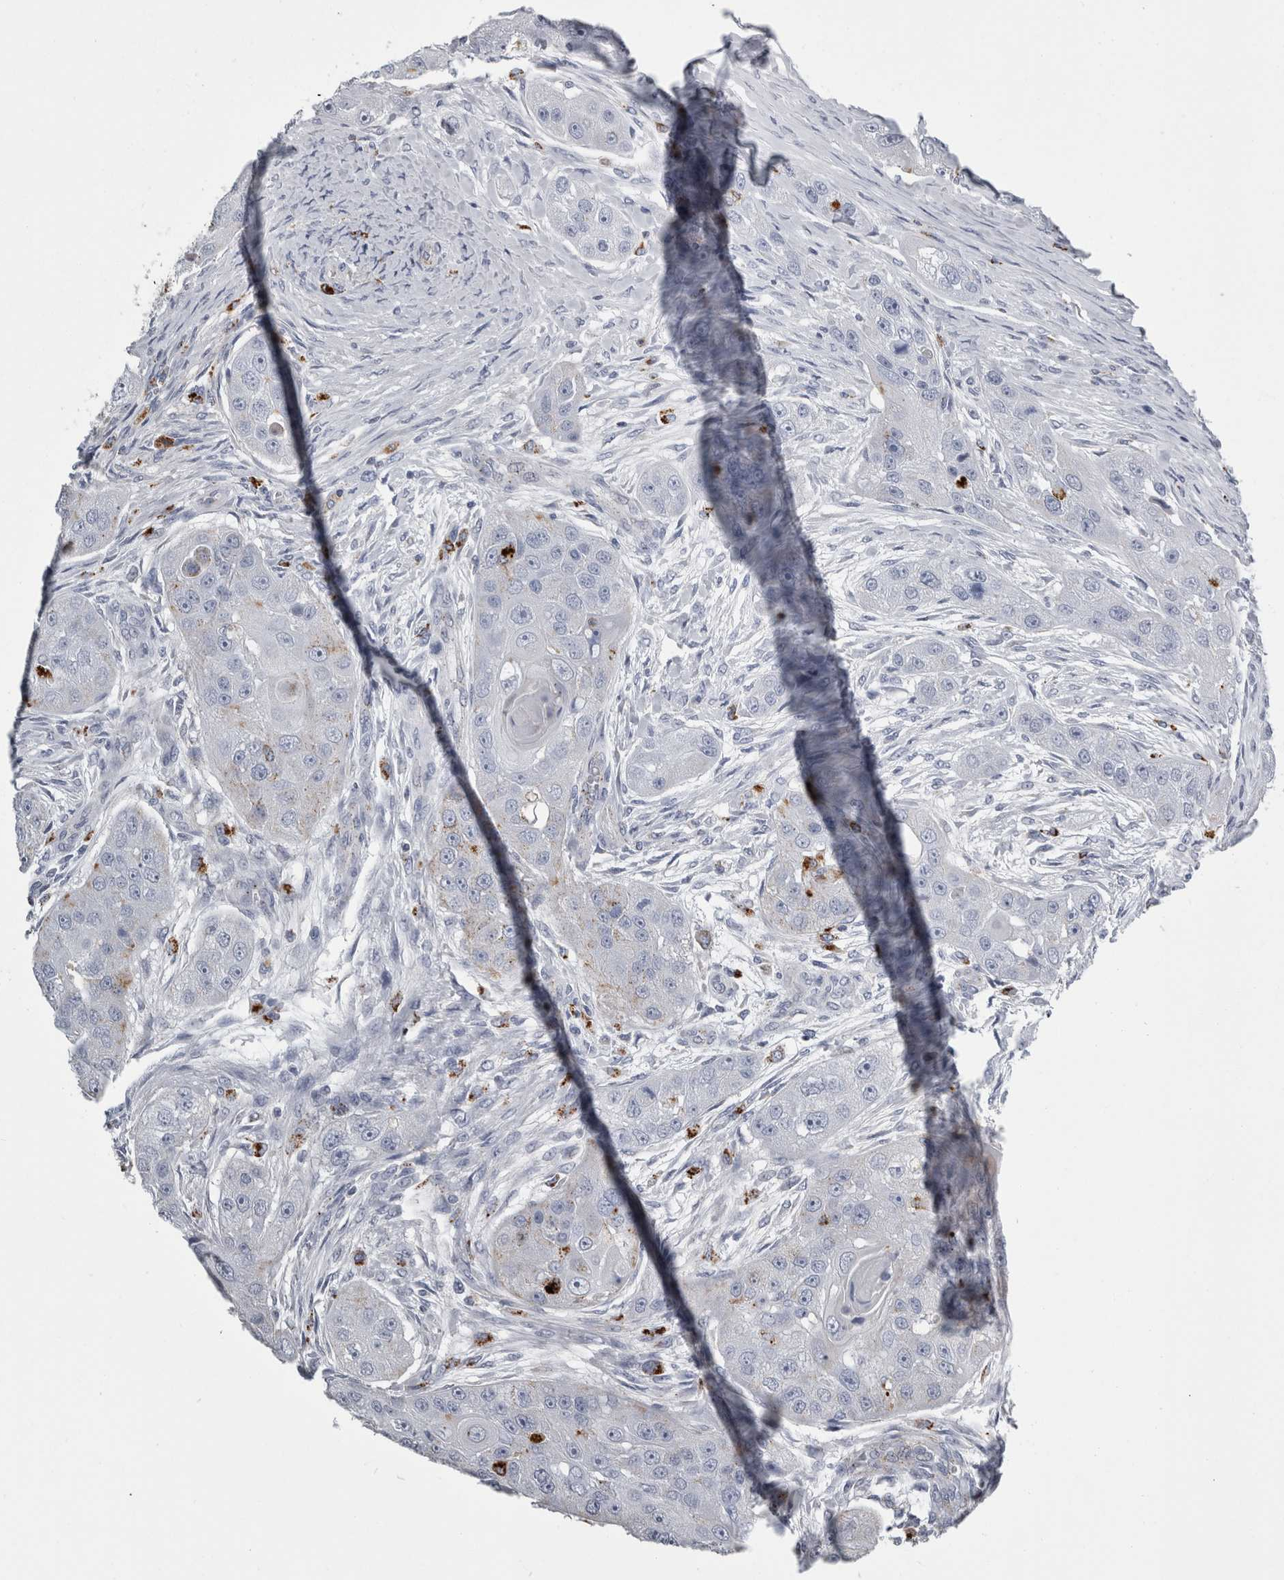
{"staining": {"intensity": "weak", "quantity": "<25%", "location": "cytoplasmic/membranous"}, "tissue": "head and neck cancer", "cell_type": "Tumor cells", "image_type": "cancer", "snomed": [{"axis": "morphology", "description": "Normal tissue, NOS"}, {"axis": "morphology", "description": "Squamous cell carcinoma, NOS"}, {"axis": "topography", "description": "Skeletal muscle"}, {"axis": "topography", "description": "Head-Neck"}], "caption": "An image of head and neck squamous cell carcinoma stained for a protein shows no brown staining in tumor cells.", "gene": "DPP7", "patient": {"sex": "male", "age": 51}}